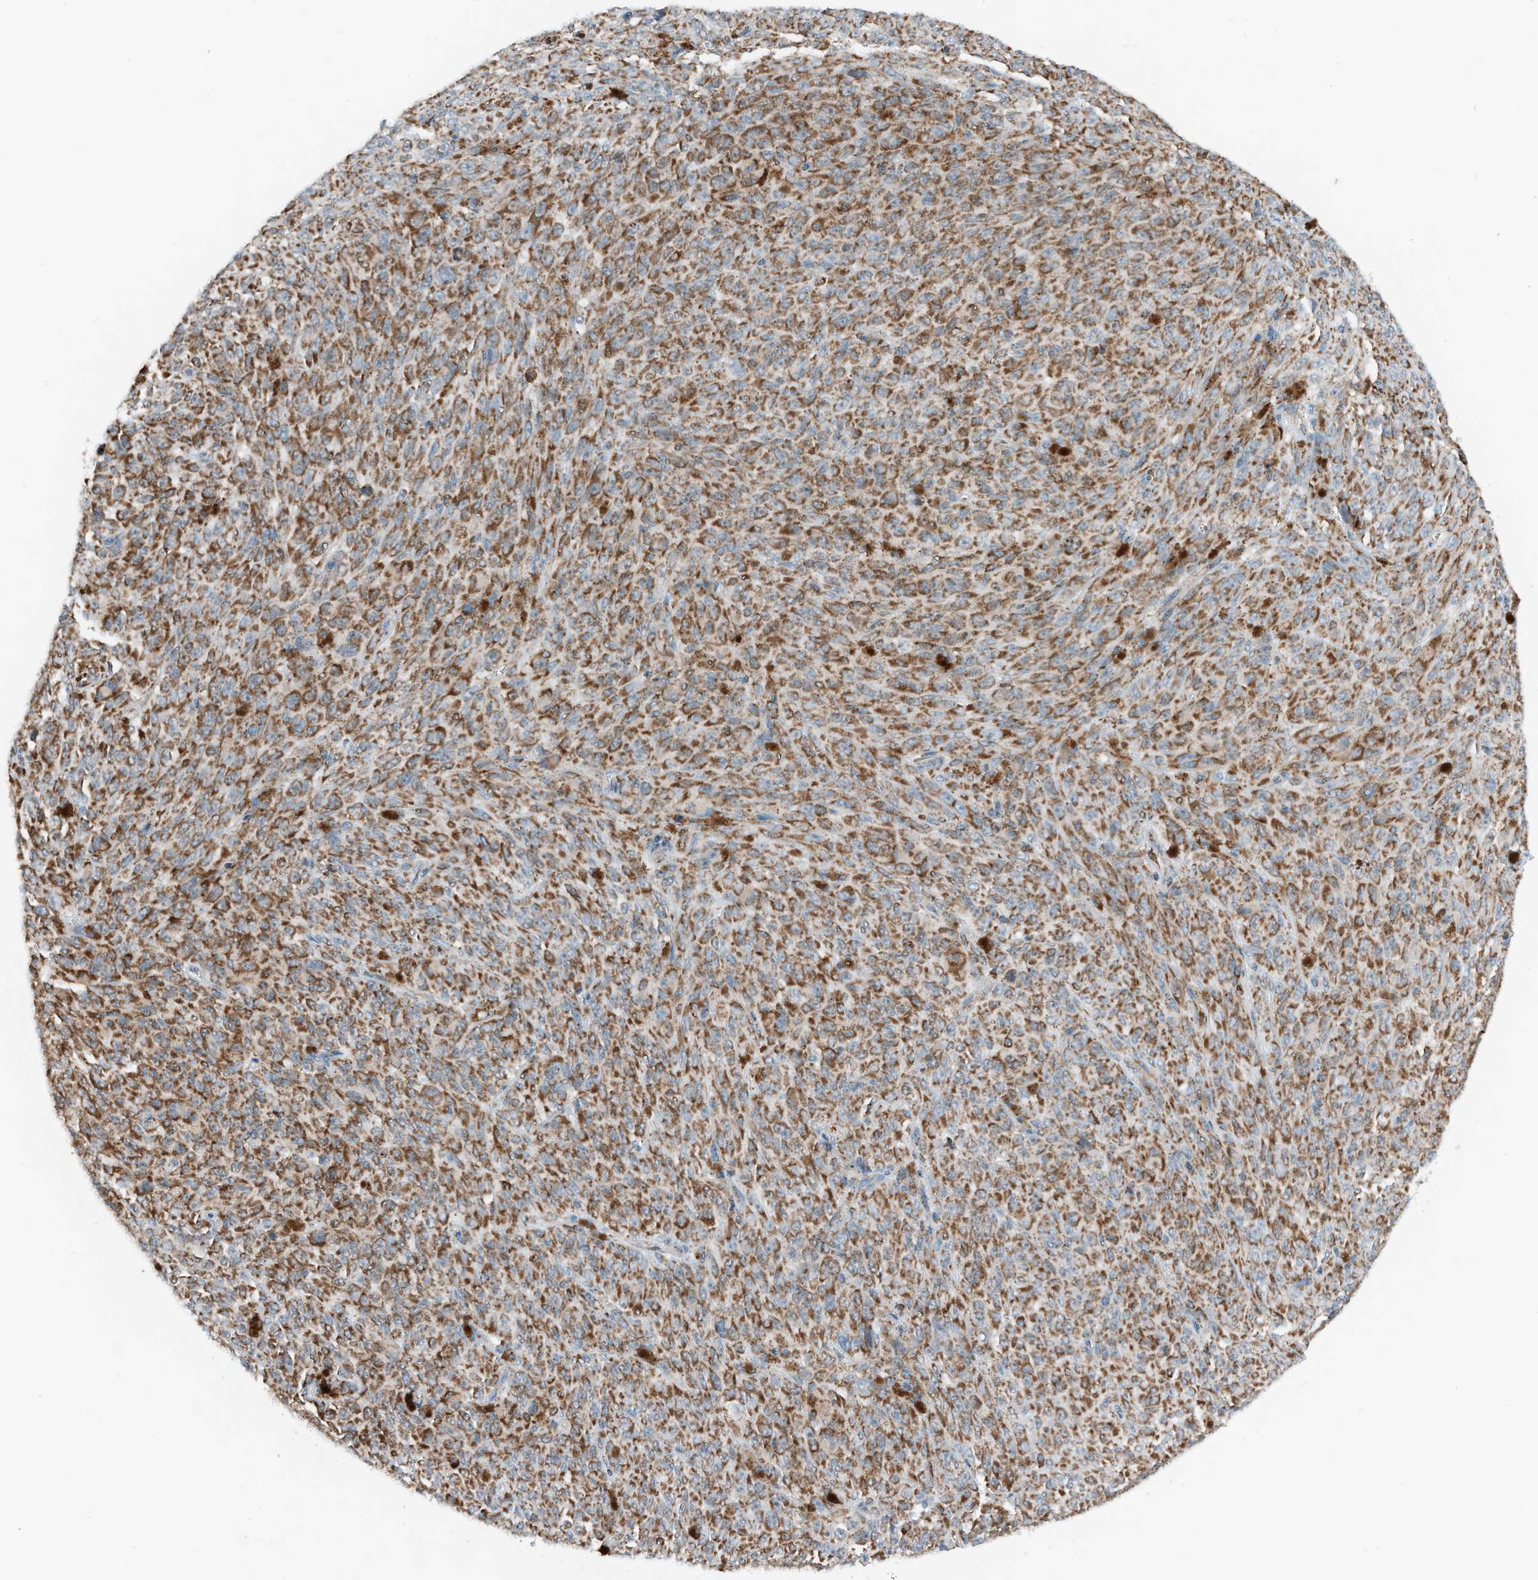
{"staining": {"intensity": "strong", "quantity": ">75%", "location": "cytoplasmic/membranous"}, "tissue": "melanoma", "cell_type": "Tumor cells", "image_type": "cancer", "snomed": [{"axis": "morphology", "description": "Malignant melanoma, NOS"}, {"axis": "topography", "description": "Skin"}], "caption": "A brown stain highlights strong cytoplasmic/membranous positivity of a protein in human malignant melanoma tumor cells.", "gene": "RMND1", "patient": {"sex": "female", "age": 82}}